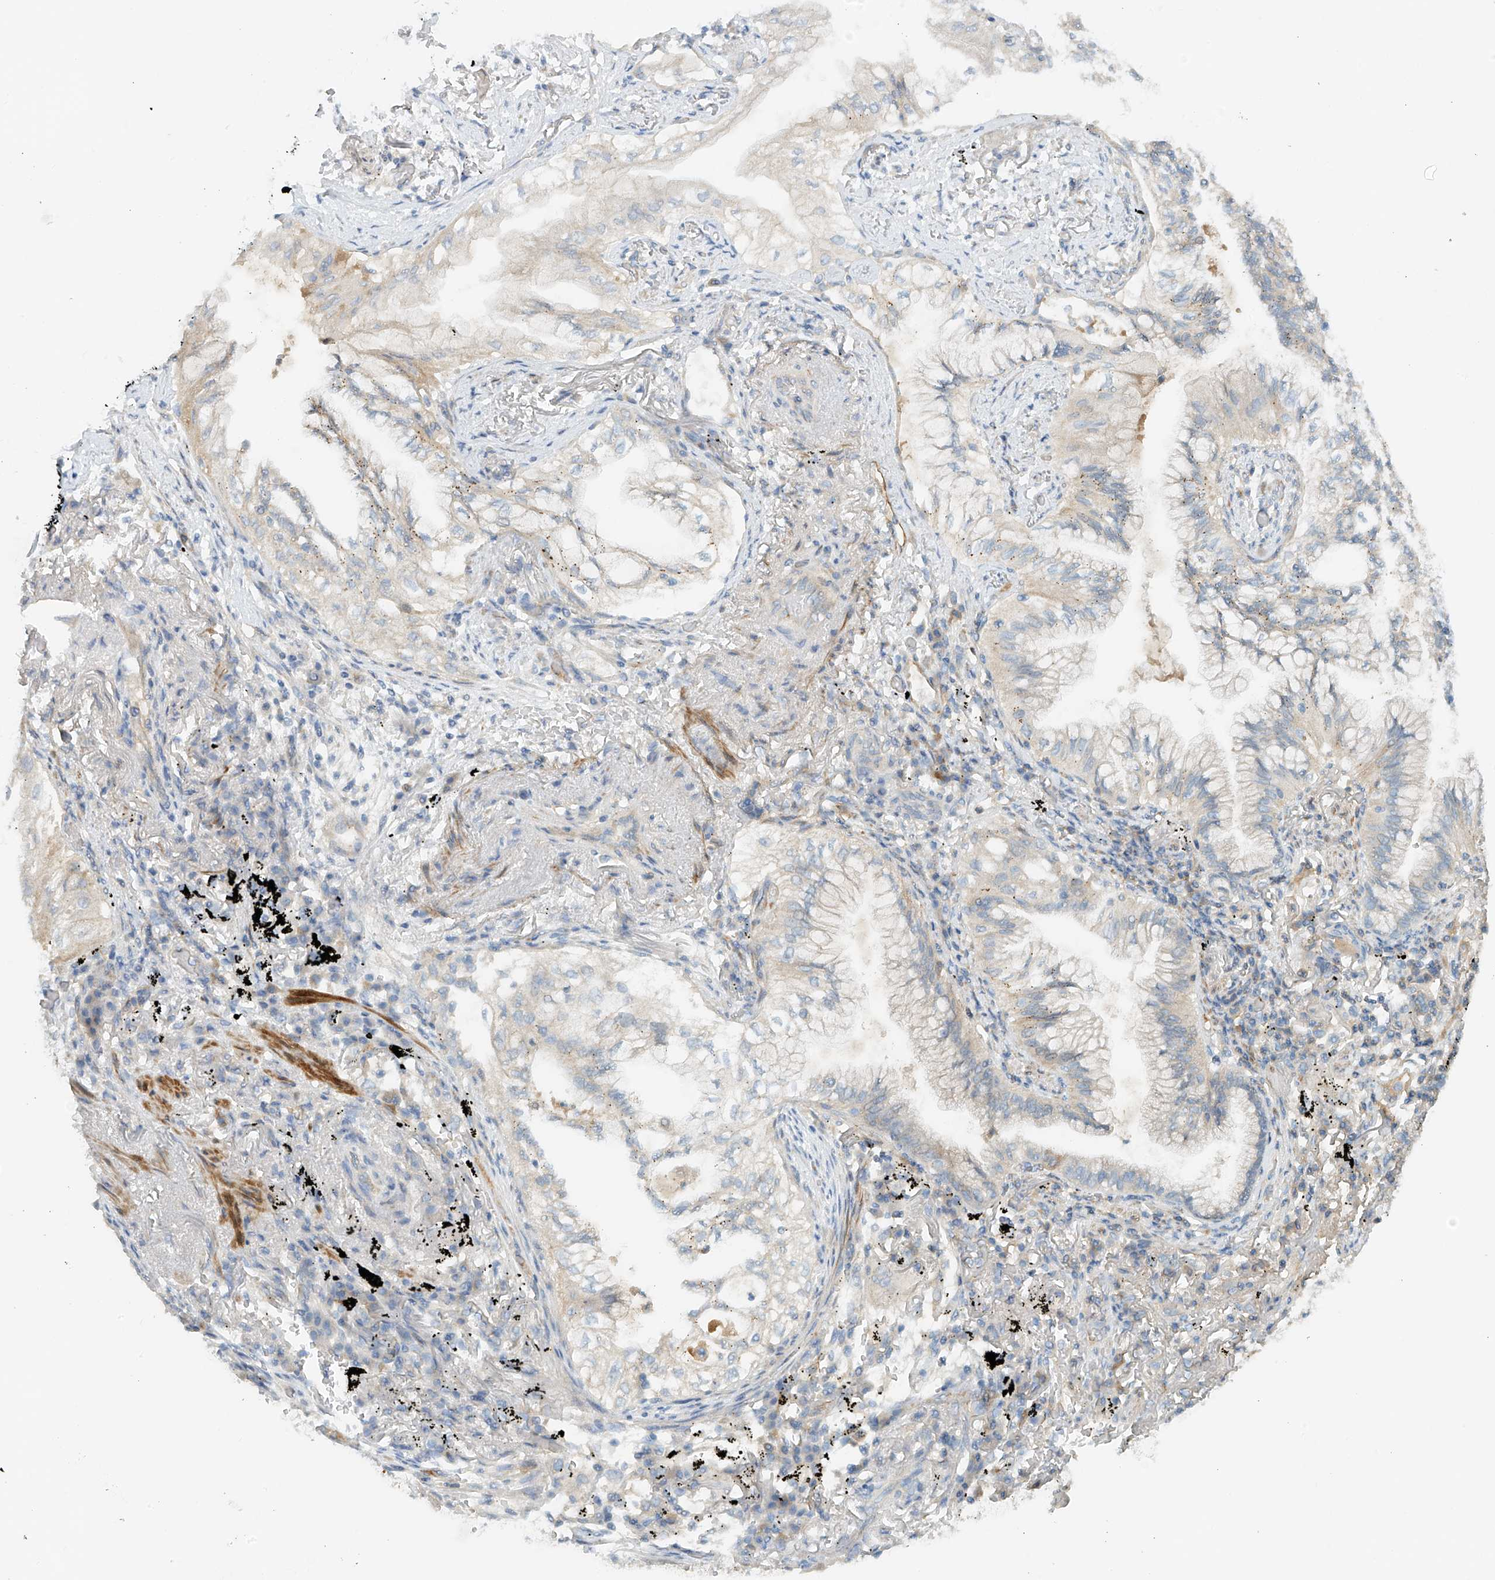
{"staining": {"intensity": "negative", "quantity": "none", "location": "none"}, "tissue": "lung cancer", "cell_type": "Tumor cells", "image_type": "cancer", "snomed": [{"axis": "morphology", "description": "Adenocarcinoma, NOS"}, {"axis": "topography", "description": "Lung"}], "caption": "An immunohistochemistry (IHC) photomicrograph of lung cancer is shown. There is no staining in tumor cells of lung cancer.", "gene": "LYRM9", "patient": {"sex": "female", "age": 70}}